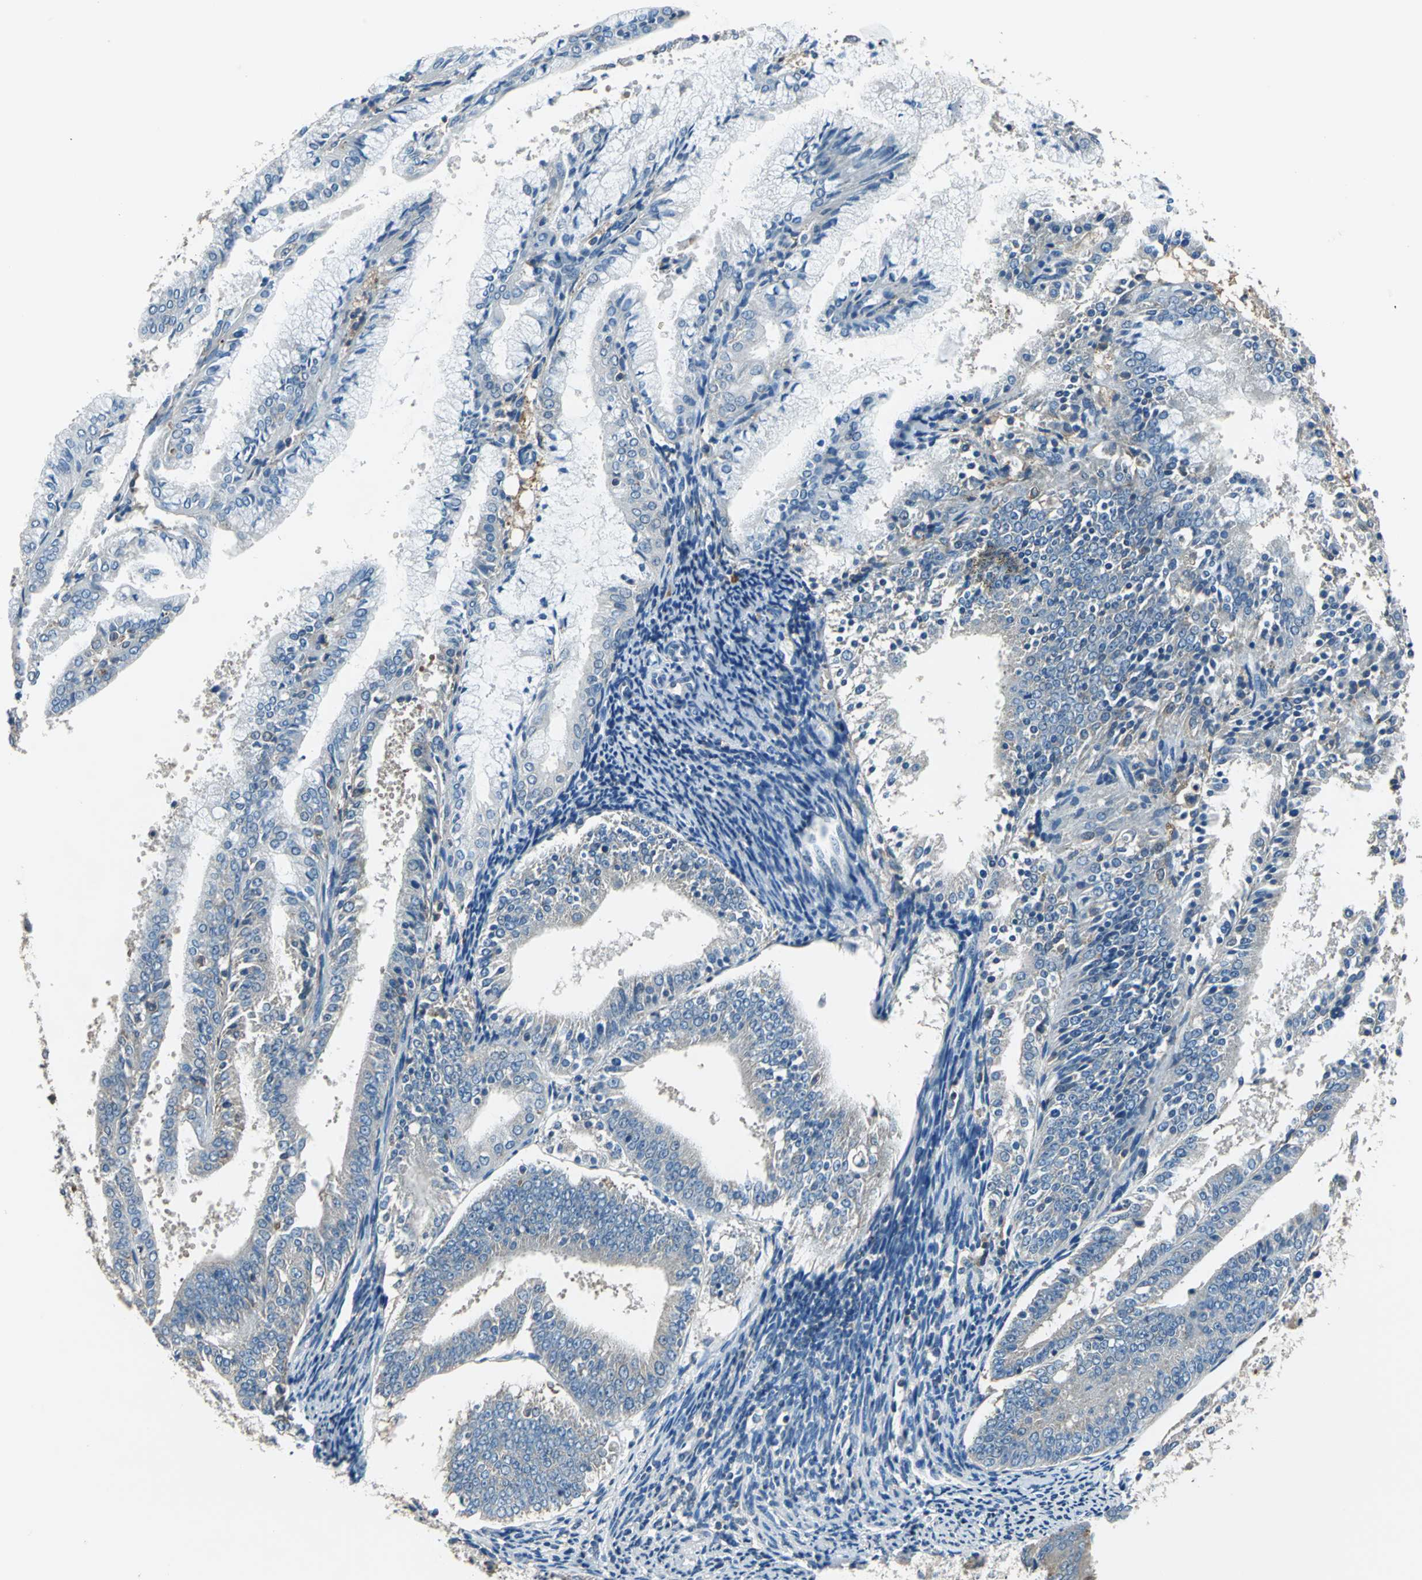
{"staining": {"intensity": "negative", "quantity": "none", "location": "none"}, "tissue": "endometrial cancer", "cell_type": "Tumor cells", "image_type": "cancer", "snomed": [{"axis": "morphology", "description": "Adenocarcinoma, NOS"}, {"axis": "topography", "description": "Endometrium"}], "caption": "DAB immunohistochemical staining of adenocarcinoma (endometrial) displays no significant staining in tumor cells.", "gene": "PRKCA", "patient": {"sex": "female", "age": 63}}